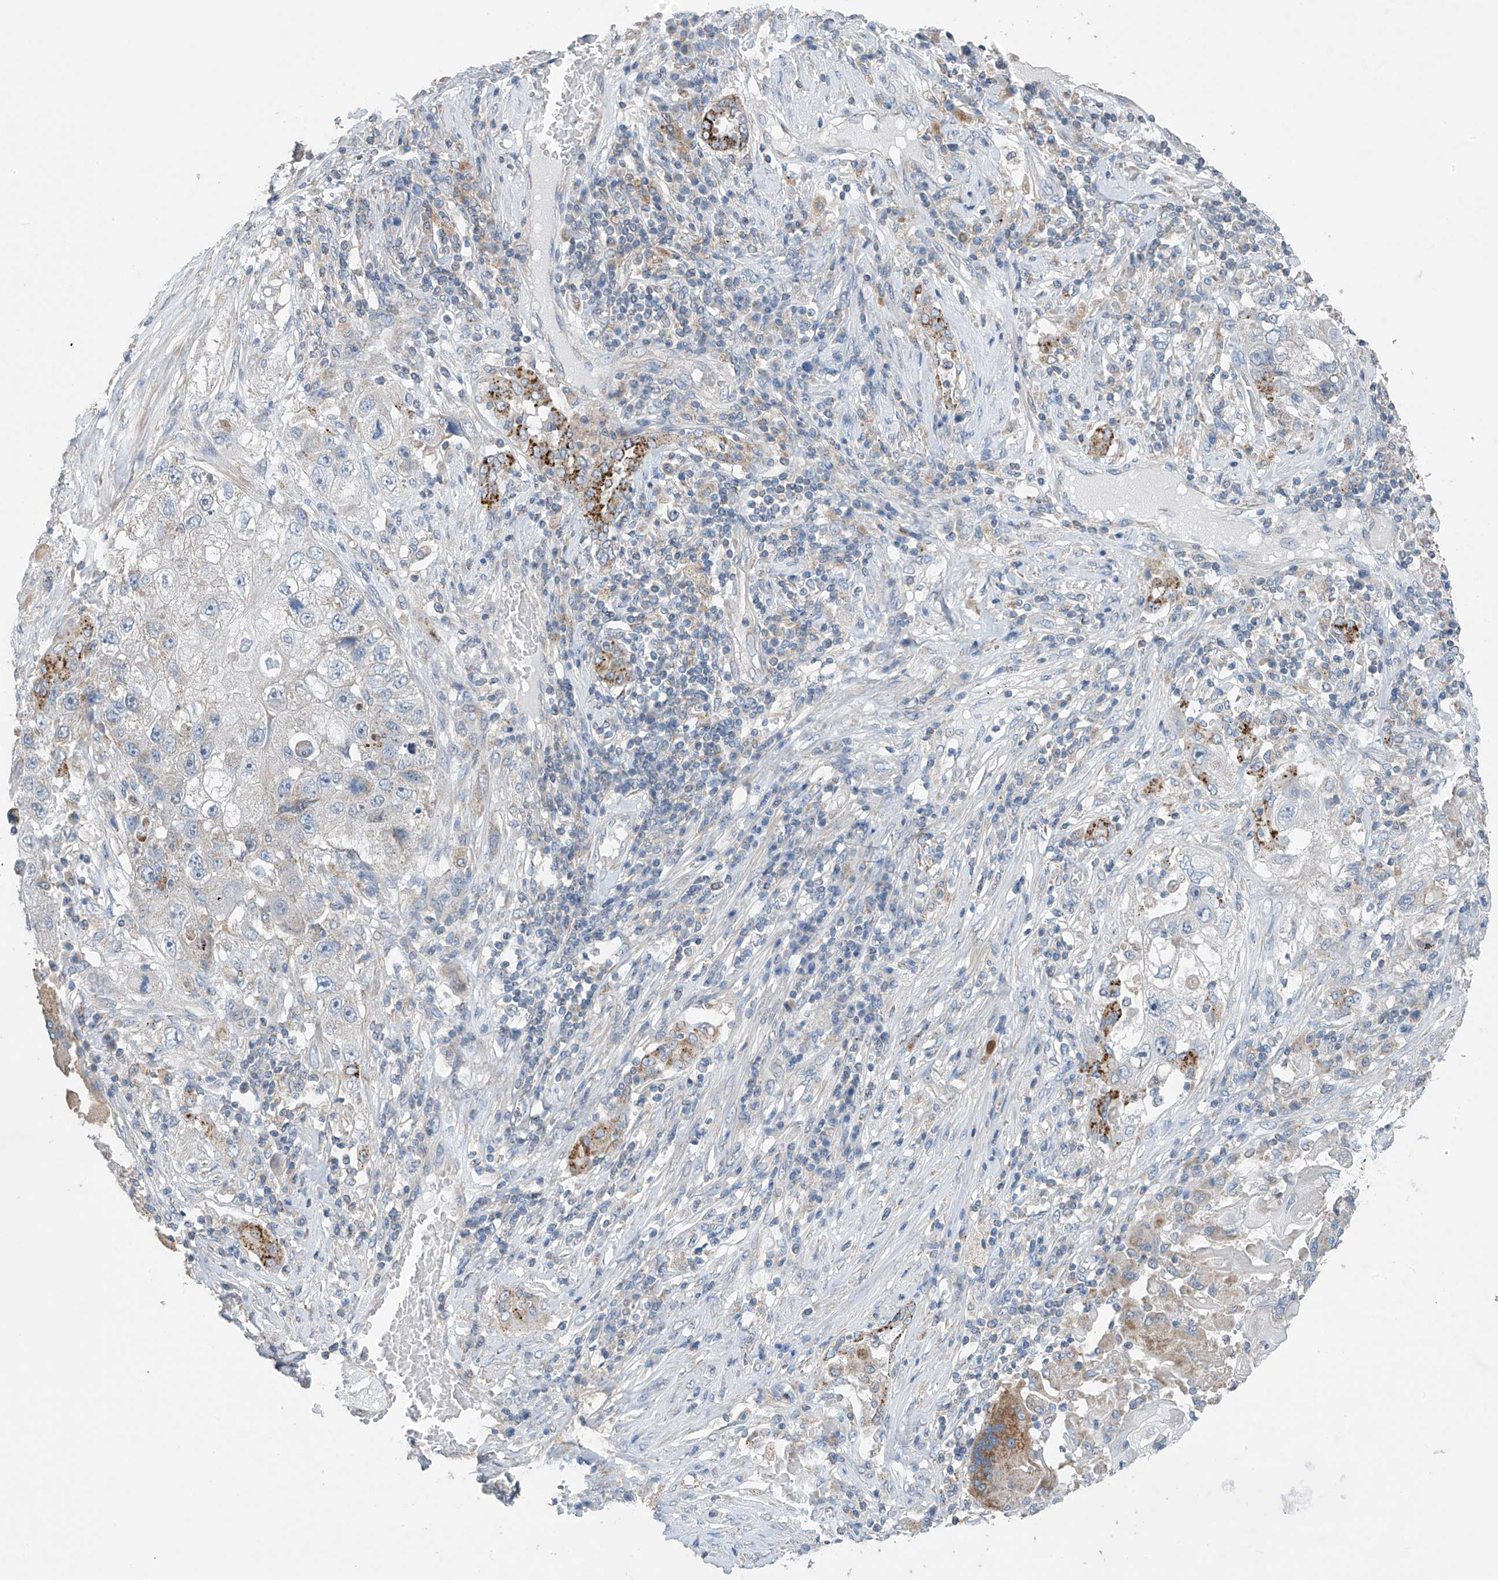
{"staining": {"intensity": "negative", "quantity": "none", "location": "none"}, "tissue": "lung cancer", "cell_type": "Tumor cells", "image_type": "cancer", "snomed": [{"axis": "morphology", "description": "Squamous cell carcinoma, NOS"}, {"axis": "topography", "description": "Lung"}], "caption": "Human lung squamous cell carcinoma stained for a protein using immunohistochemistry shows no expression in tumor cells.", "gene": "SYN3", "patient": {"sex": "male", "age": 61}}